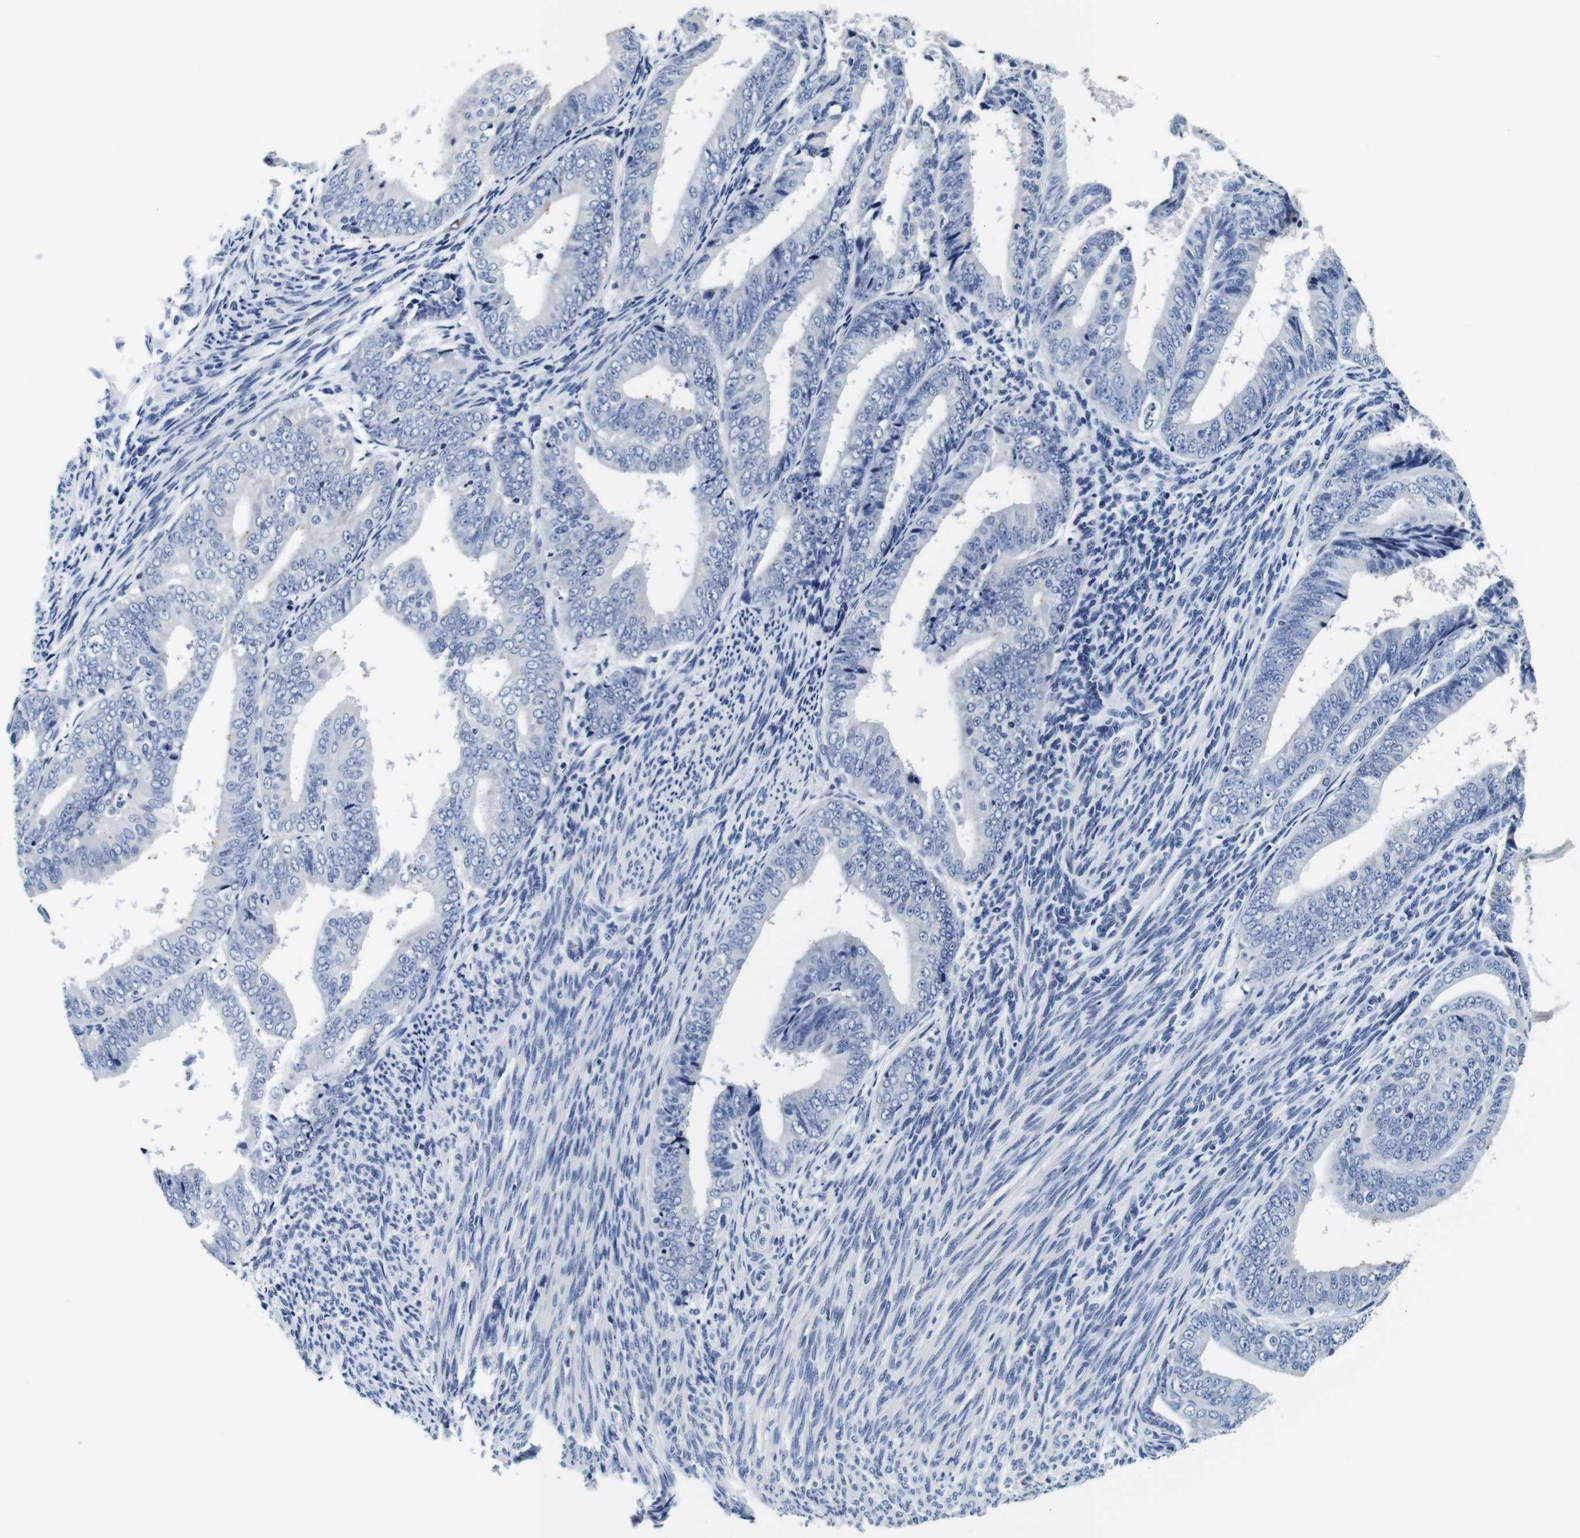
{"staining": {"intensity": "negative", "quantity": "none", "location": "none"}, "tissue": "endometrial cancer", "cell_type": "Tumor cells", "image_type": "cancer", "snomed": [{"axis": "morphology", "description": "Adenocarcinoma, NOS"}, {"axis": "topography", "description": "Endometrium"}], "caption": "A micrograph of endometrial adenocarcinoma stained for a protein exhibits no brown staining in tumor cells.", "gene": "GP1BA", "patient": {"sex": "female", "age": 63}}